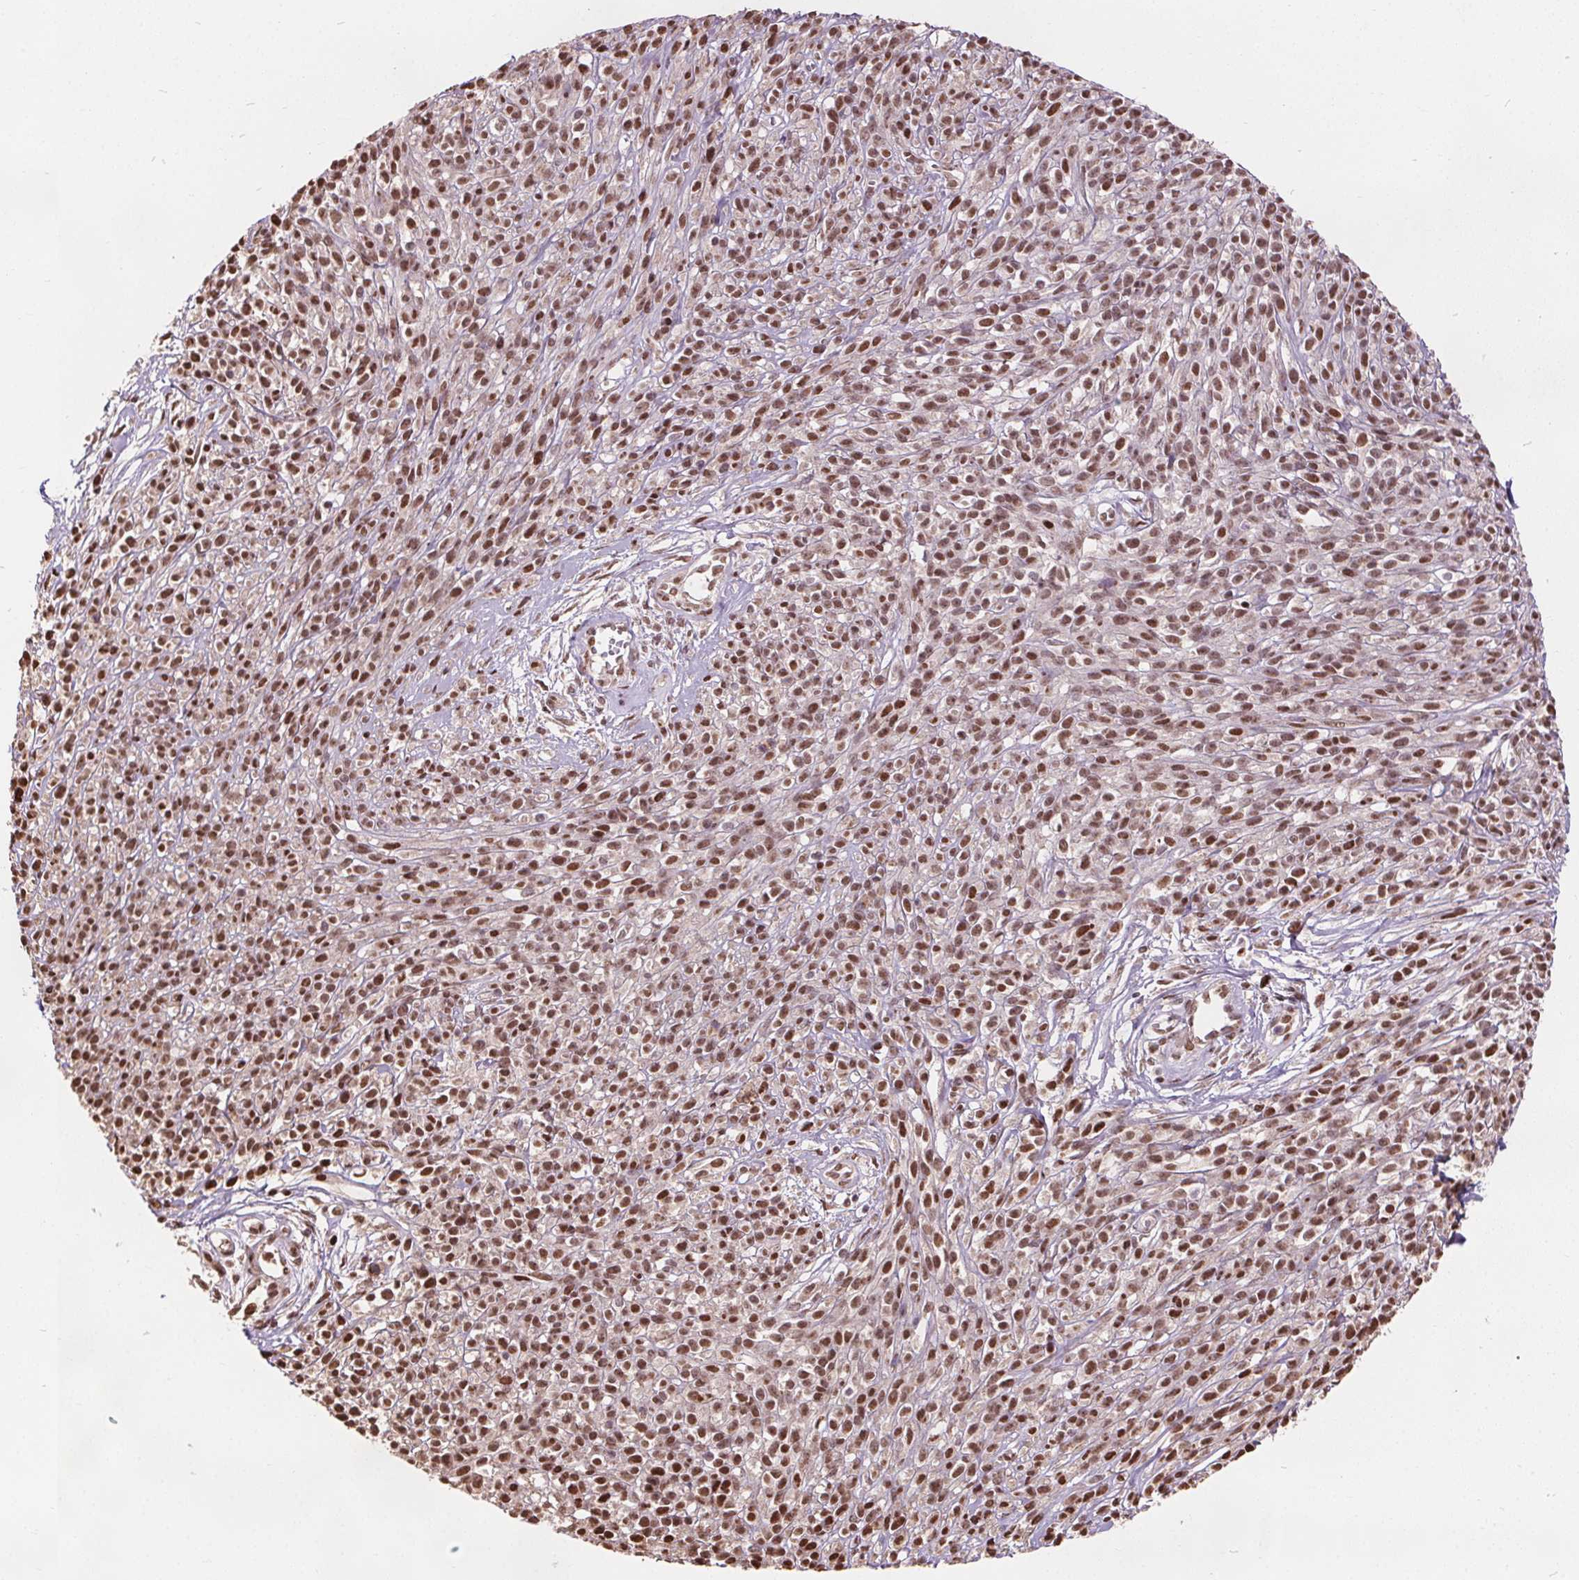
{"staining": {"intensity": "moderate", "quantity": ">75%", "location": "nuclear"}, "tissue": "melanoma", "cell_type": "Tumor cells", "image_type": "cancer", "snomed": [{"axis": "morphology", "description": "Malignant melanoma, NOS"}, {"axis": "topography", "description": "Skin"}, {"axis": "topography", "description": "Skin of trunk"}], "caption": "Moderate nuclear positivity is seen in about >75% of tumor cells in melanoma. Nuclei are stained in blue.", "gene": "ISLR2", "patient": {"sex": "male", "age": 74}}